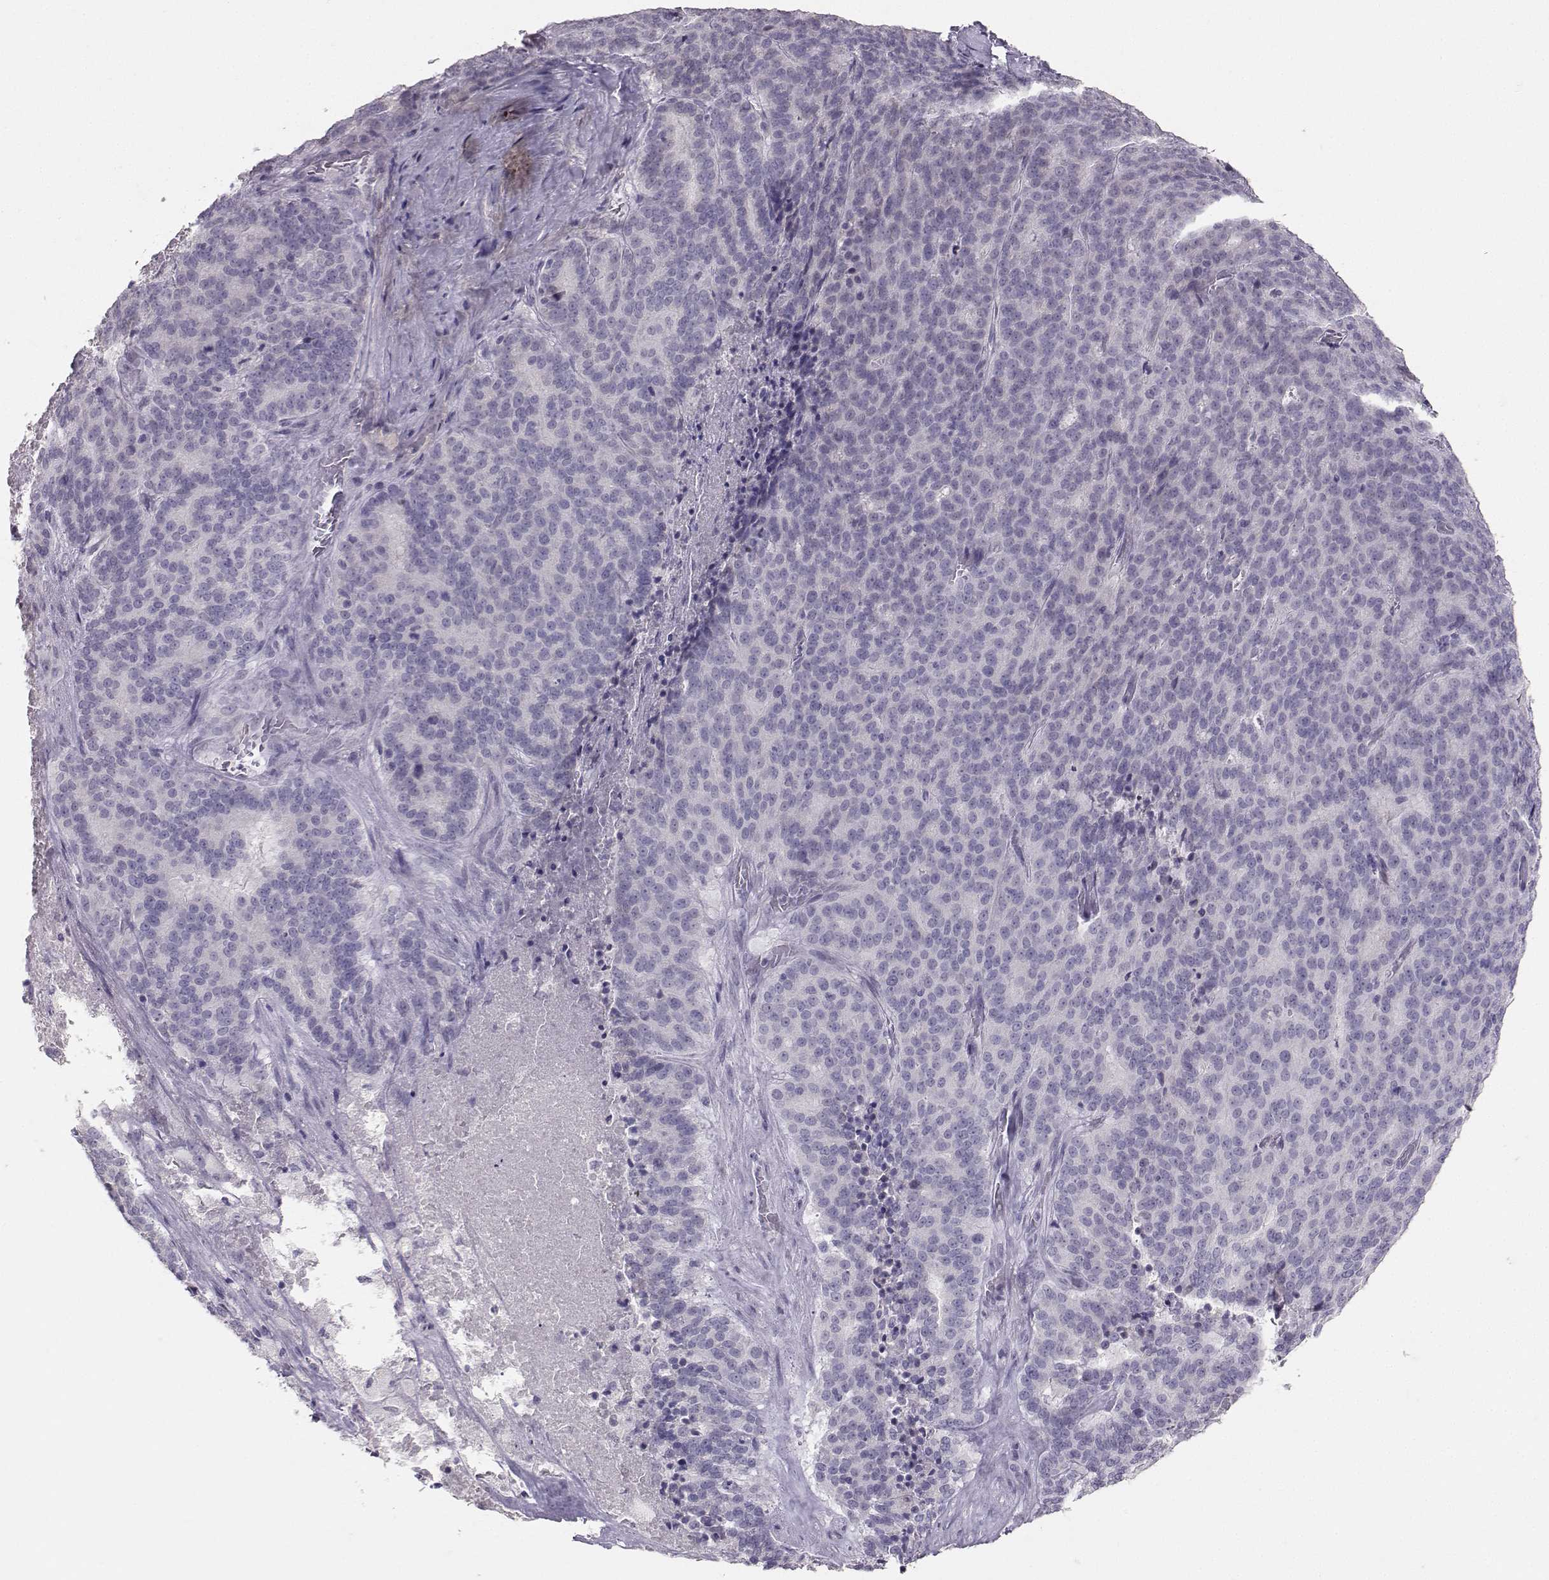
{"staining": {"intensity": "negative", "quantity": "none", "location": "none"}, "tissue": "liver cancer", "cell_type": "Tumor cells", "image_type": "cancer", "snomed": [{"axis": "morphology", "description": "Cholangiocarcinoma"}, {"axis": "topography", "description": "Liver"}], "caption": "IHC of liver cancer reveals no staining in tumor cells.", "gene": "PKP2", "patient": {"sex": "female", "age": 47}}